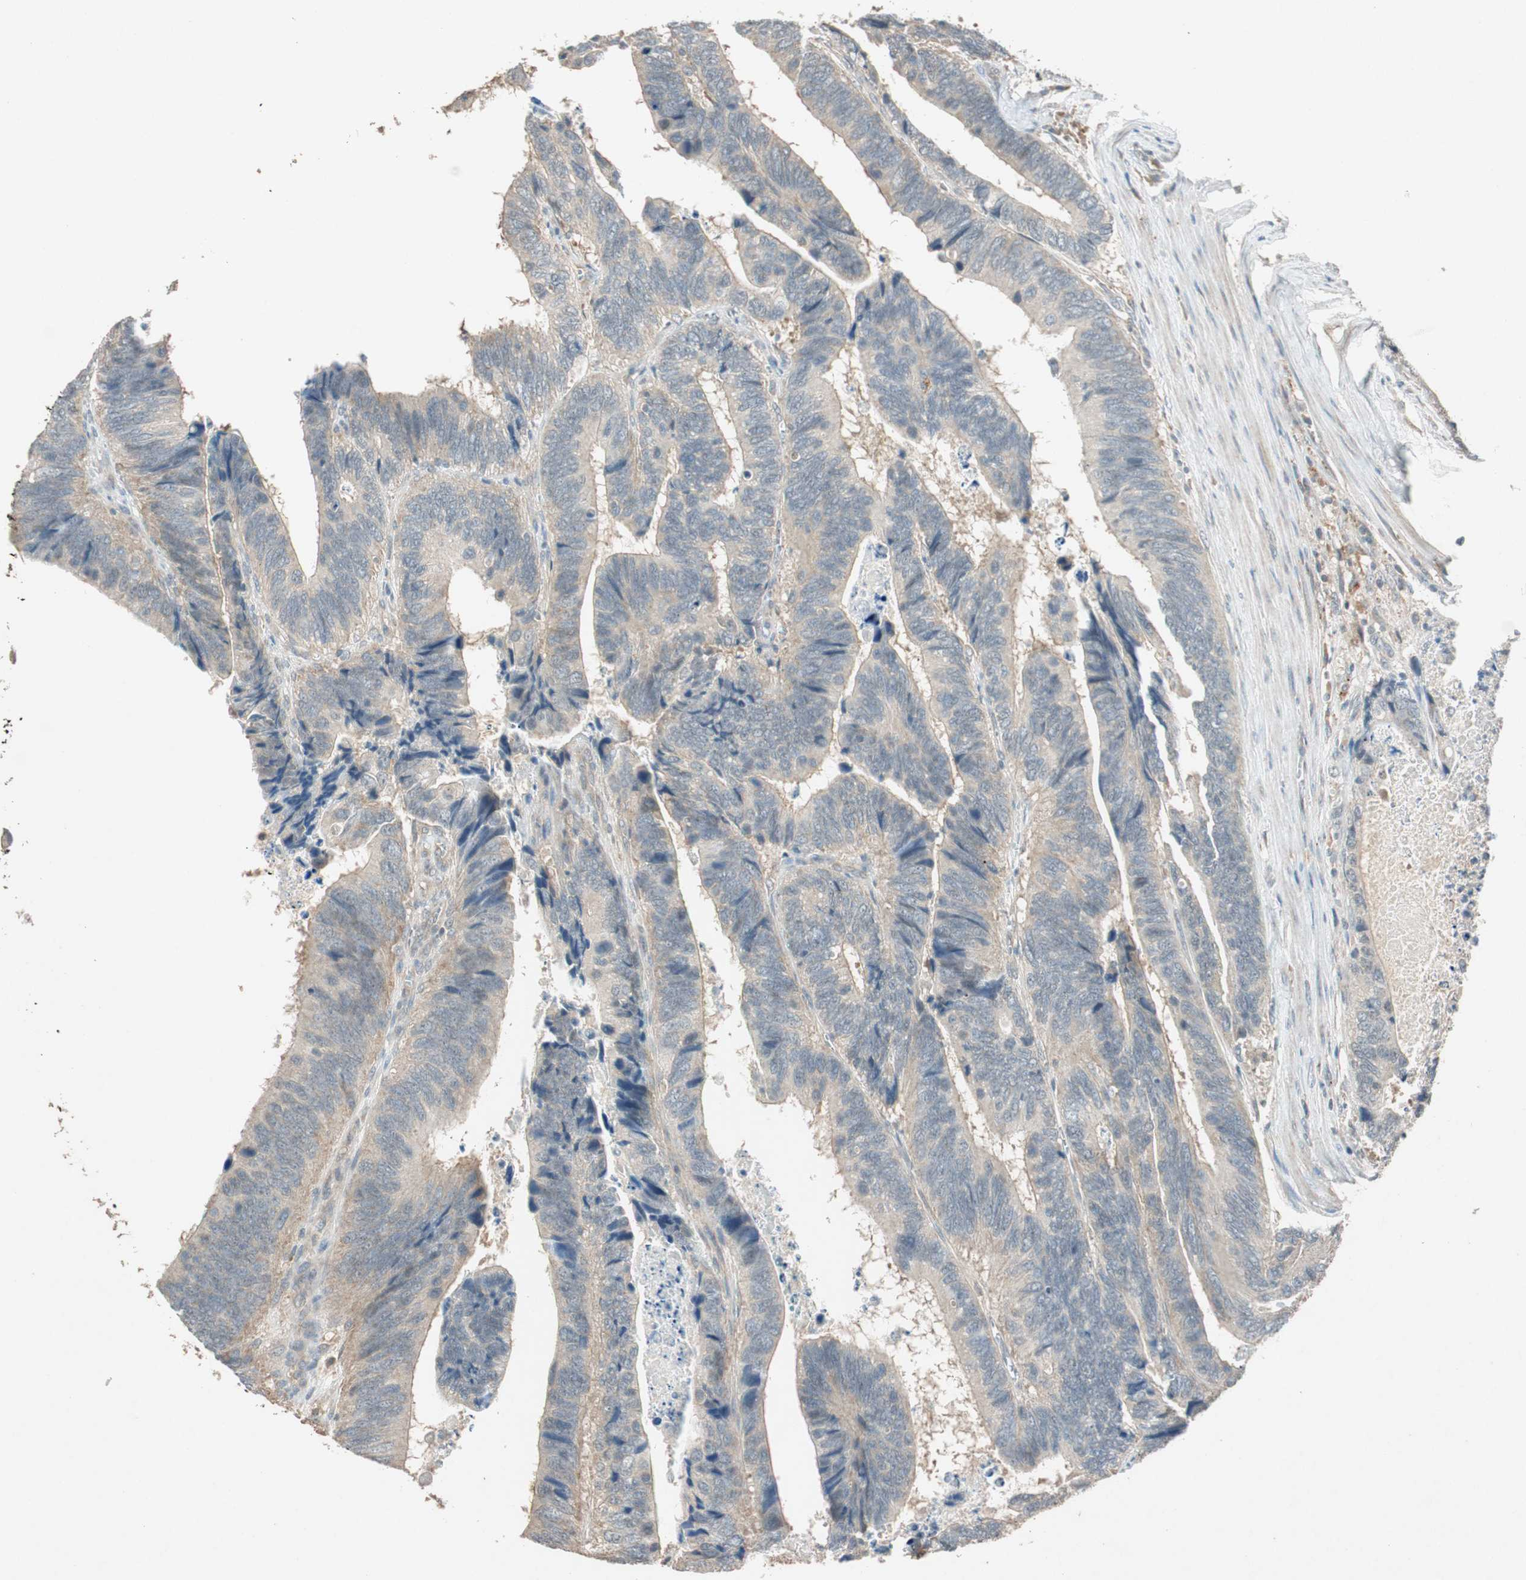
{"staining": {"intensity": "weak", "quantity": ">75%", "location": "cytoplasmic/membranous"}, "tissue": "colorectal cancer", "cell_type": "Tumor cells", "image_type": "cancer", "snomed": [{"axis": "morphology", "description": "Adenocarcinoma, NOS"}, {"axis": "topography", "description": "Colon"}], "caption": "A brown stain labels weak cytoplasmic/membranous positivity of a protein in human adenocarcinoma (colorectal) tumor cells.", "gene": "GLB1", "patient": {"sex": "male", "age": 72}}